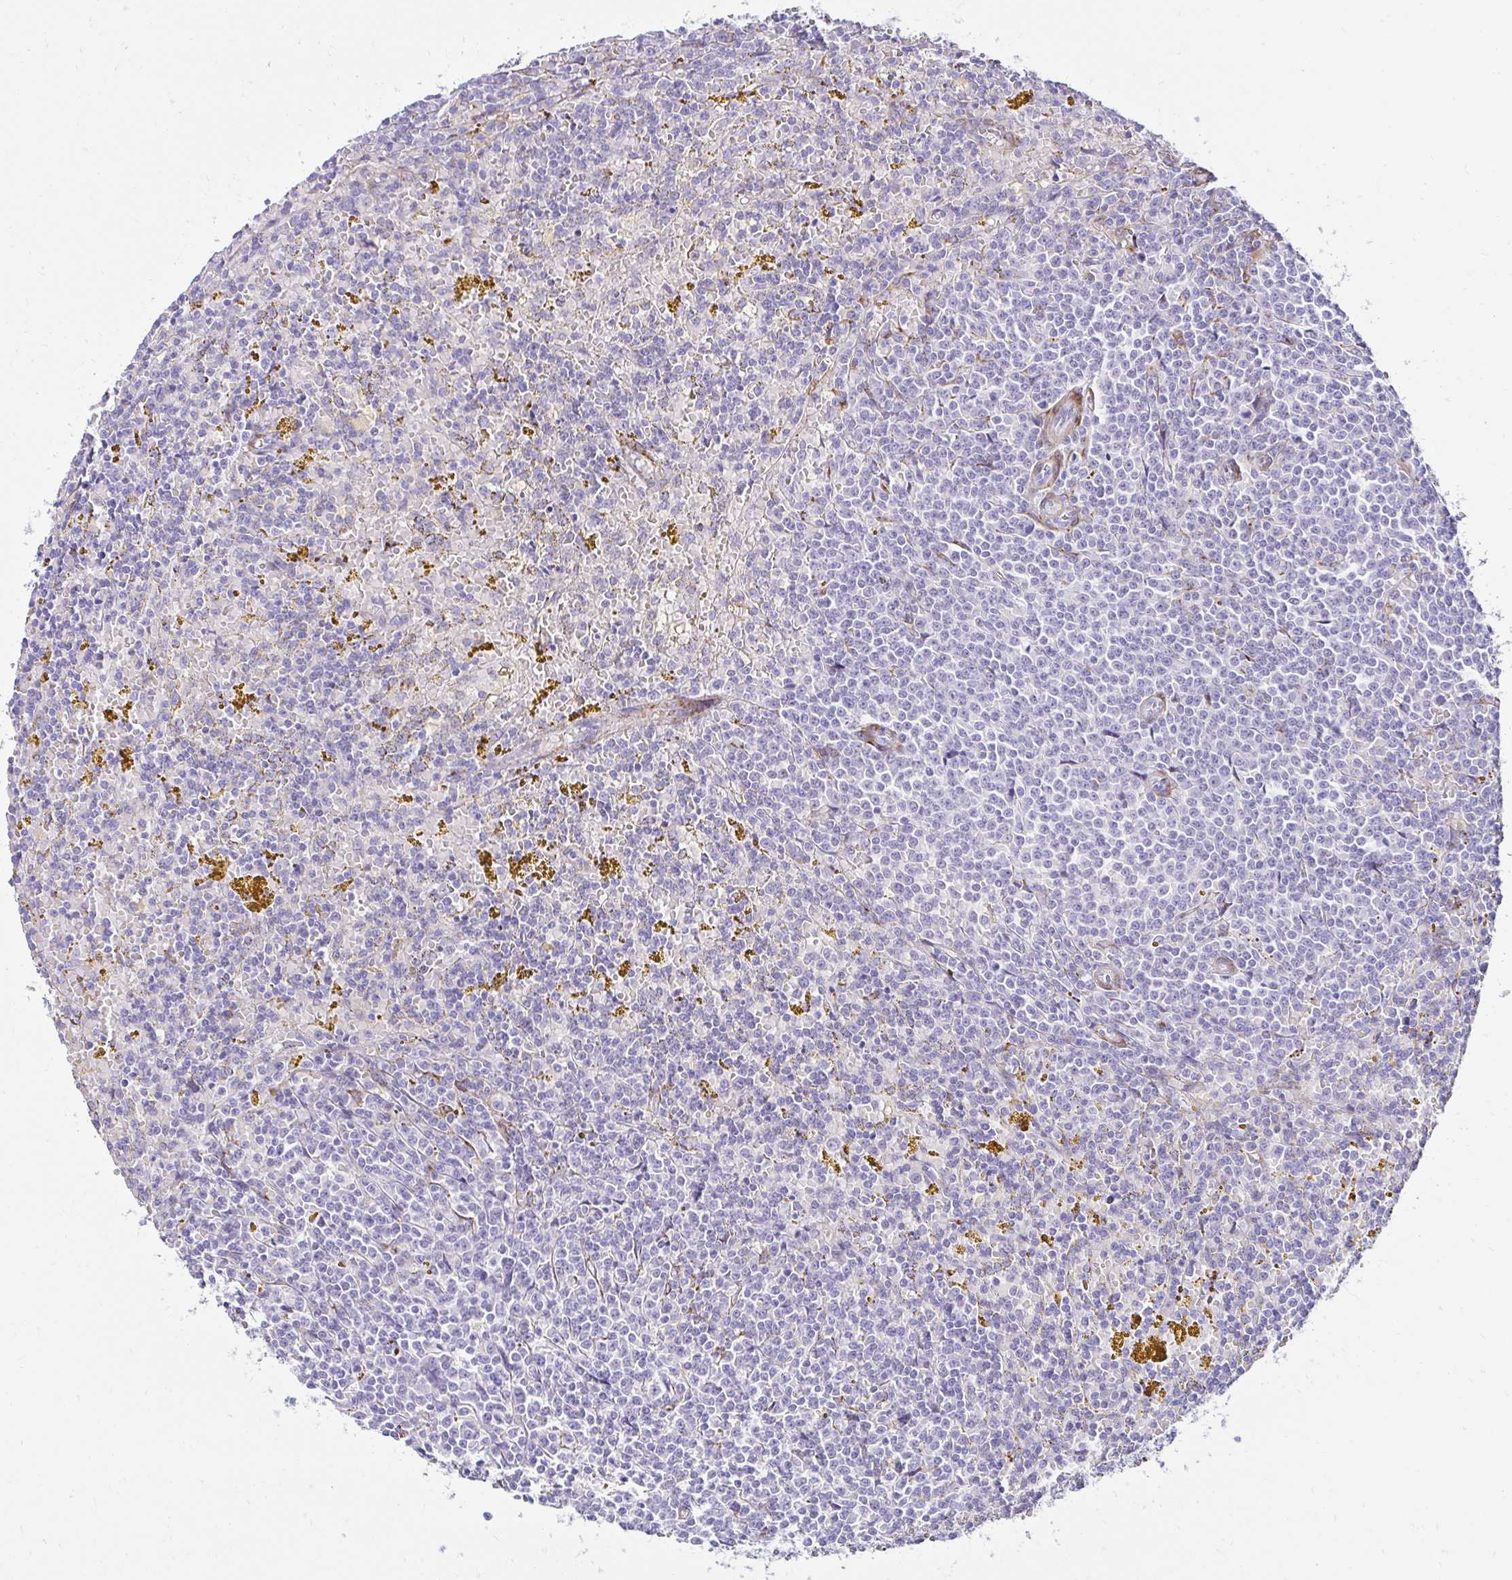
{"staining": {"intensity": "negative", "quantity": "none", "location": "none"}, "tissue": "lymphoma", "cell_type": "Tumor cells", "image_type": "cancer", "snomed": [{"axis": "morphology", "description": "Malignant lymphoma, non-Hodgkin's type, Low grade"}, {"axis": "topography", "description": "Spleen"}, {"axis": "topography", "description": "Lymph node"}], "caption": "Tumor cells are negative for brown protein staining in malignant lymphoma, non-Hodgkin's type (low-grade).", "gene": "ANKRD62", "patient": {"sex": "female", "age": 66}}